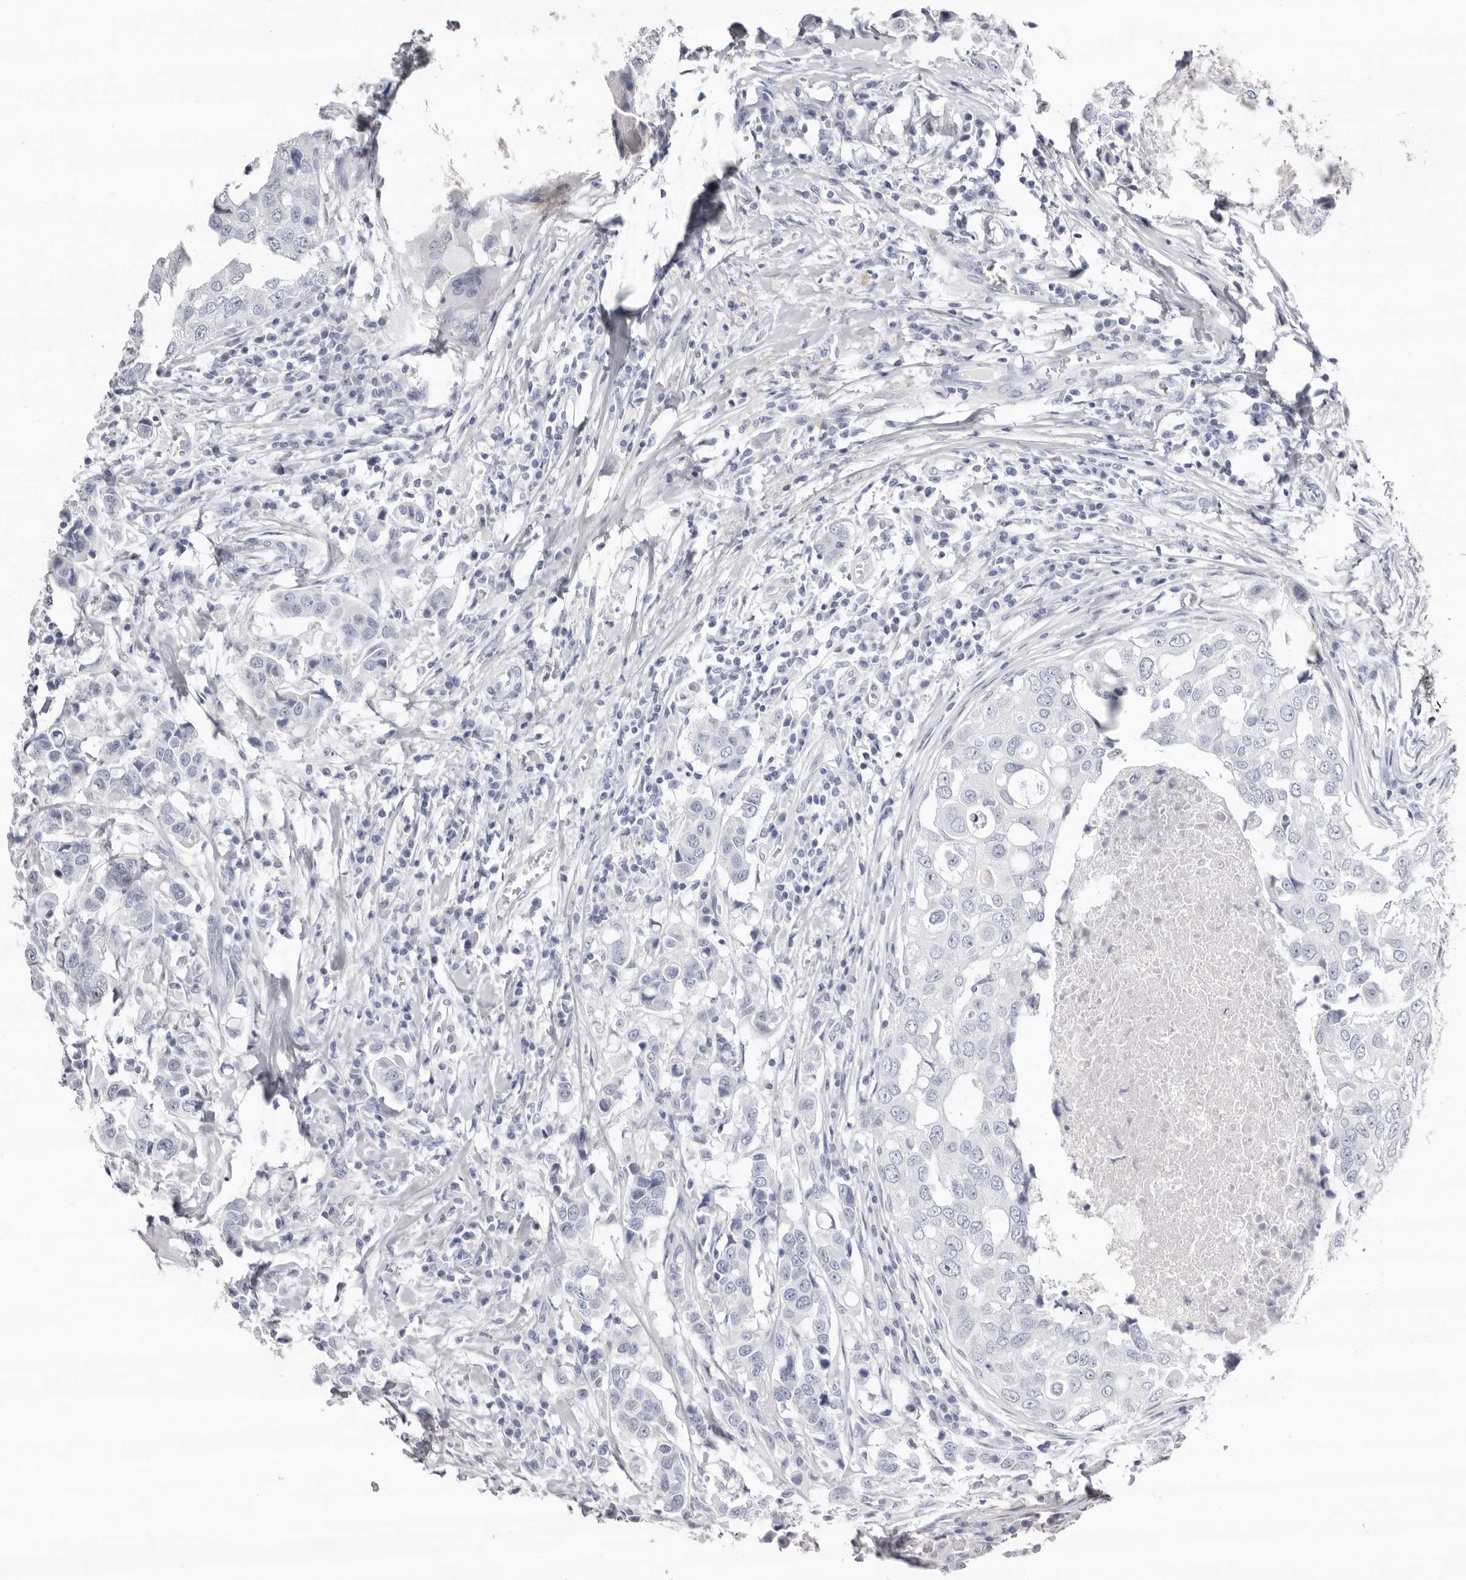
{"staining": {"intensity": "negative", "quantity": "none", "location": "none"}, "tissue": "breast cancer", "cell_type": "Tumor cells", "image_type": "cancer", "snomed": [{"axis": "morphology", "description": "Duct carcinoma"}, {"axis": "topography", "description": "Breast"}], "caption": "Immunohistochemical staining of human breast intraductal carcinoma demonstrates no significant staining in tumor cells.", "gene": "LPO", "patient": {"sex": "female", "age": 27}}